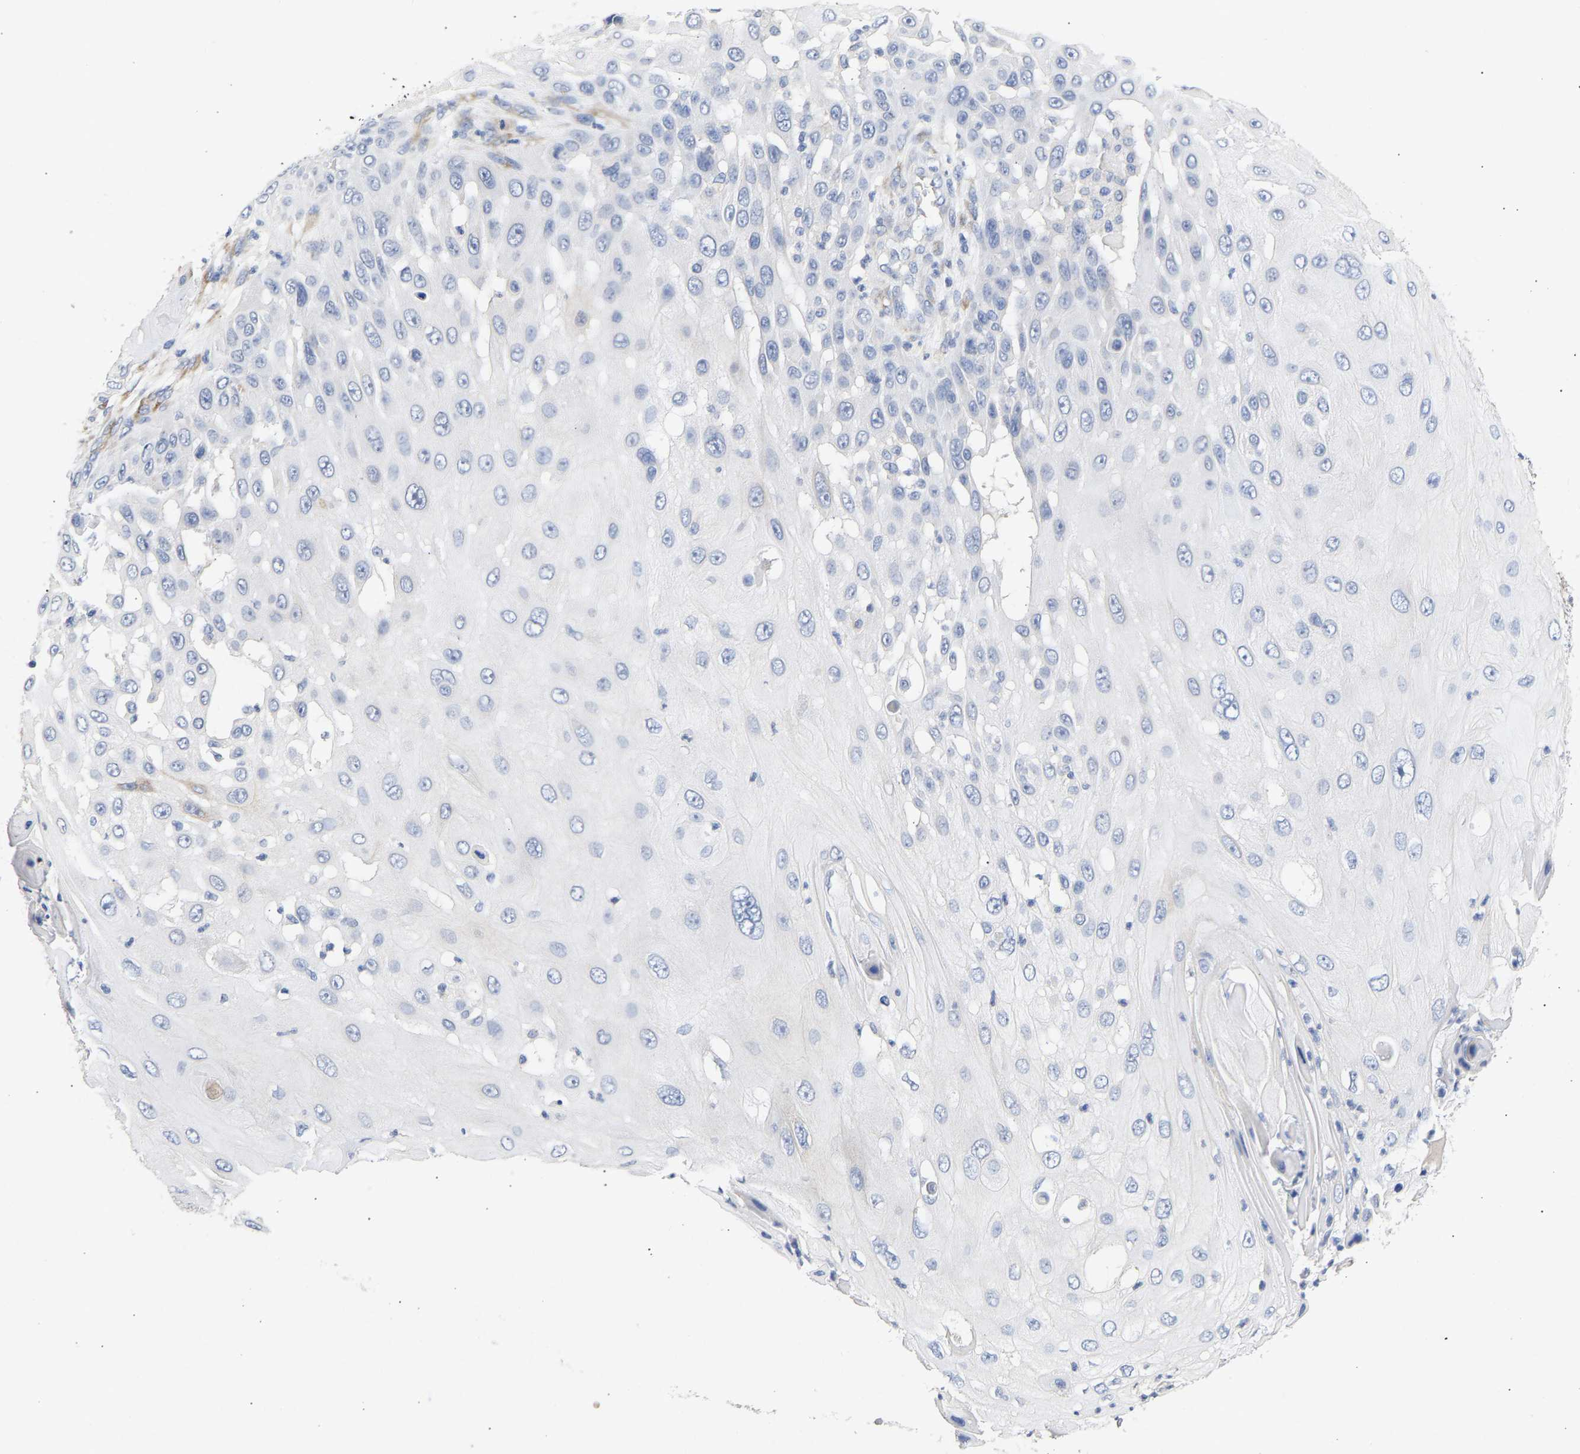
{"staining": {"intensity": "negative", "quantity": "none", "location": "none"}, "tissue": "skin cancer", "cell_type": "Tumor cells", "image_type": "cancer", "snomed": [{"axis": "morphology", "description": "Squamous cell carcinoma, NOS"}, {"axis": "topography", "description": "Skin"}], "caption": "The histopathology image reveals no significant staining in tumor cells of skin cancer (squamous cell carcinoma). (DAB (3,3'-diaminobenzidine) immunohistochemistry, high magnification).", "gene": "SELENOM", "patient": {"sex": "female", "age": 44}}